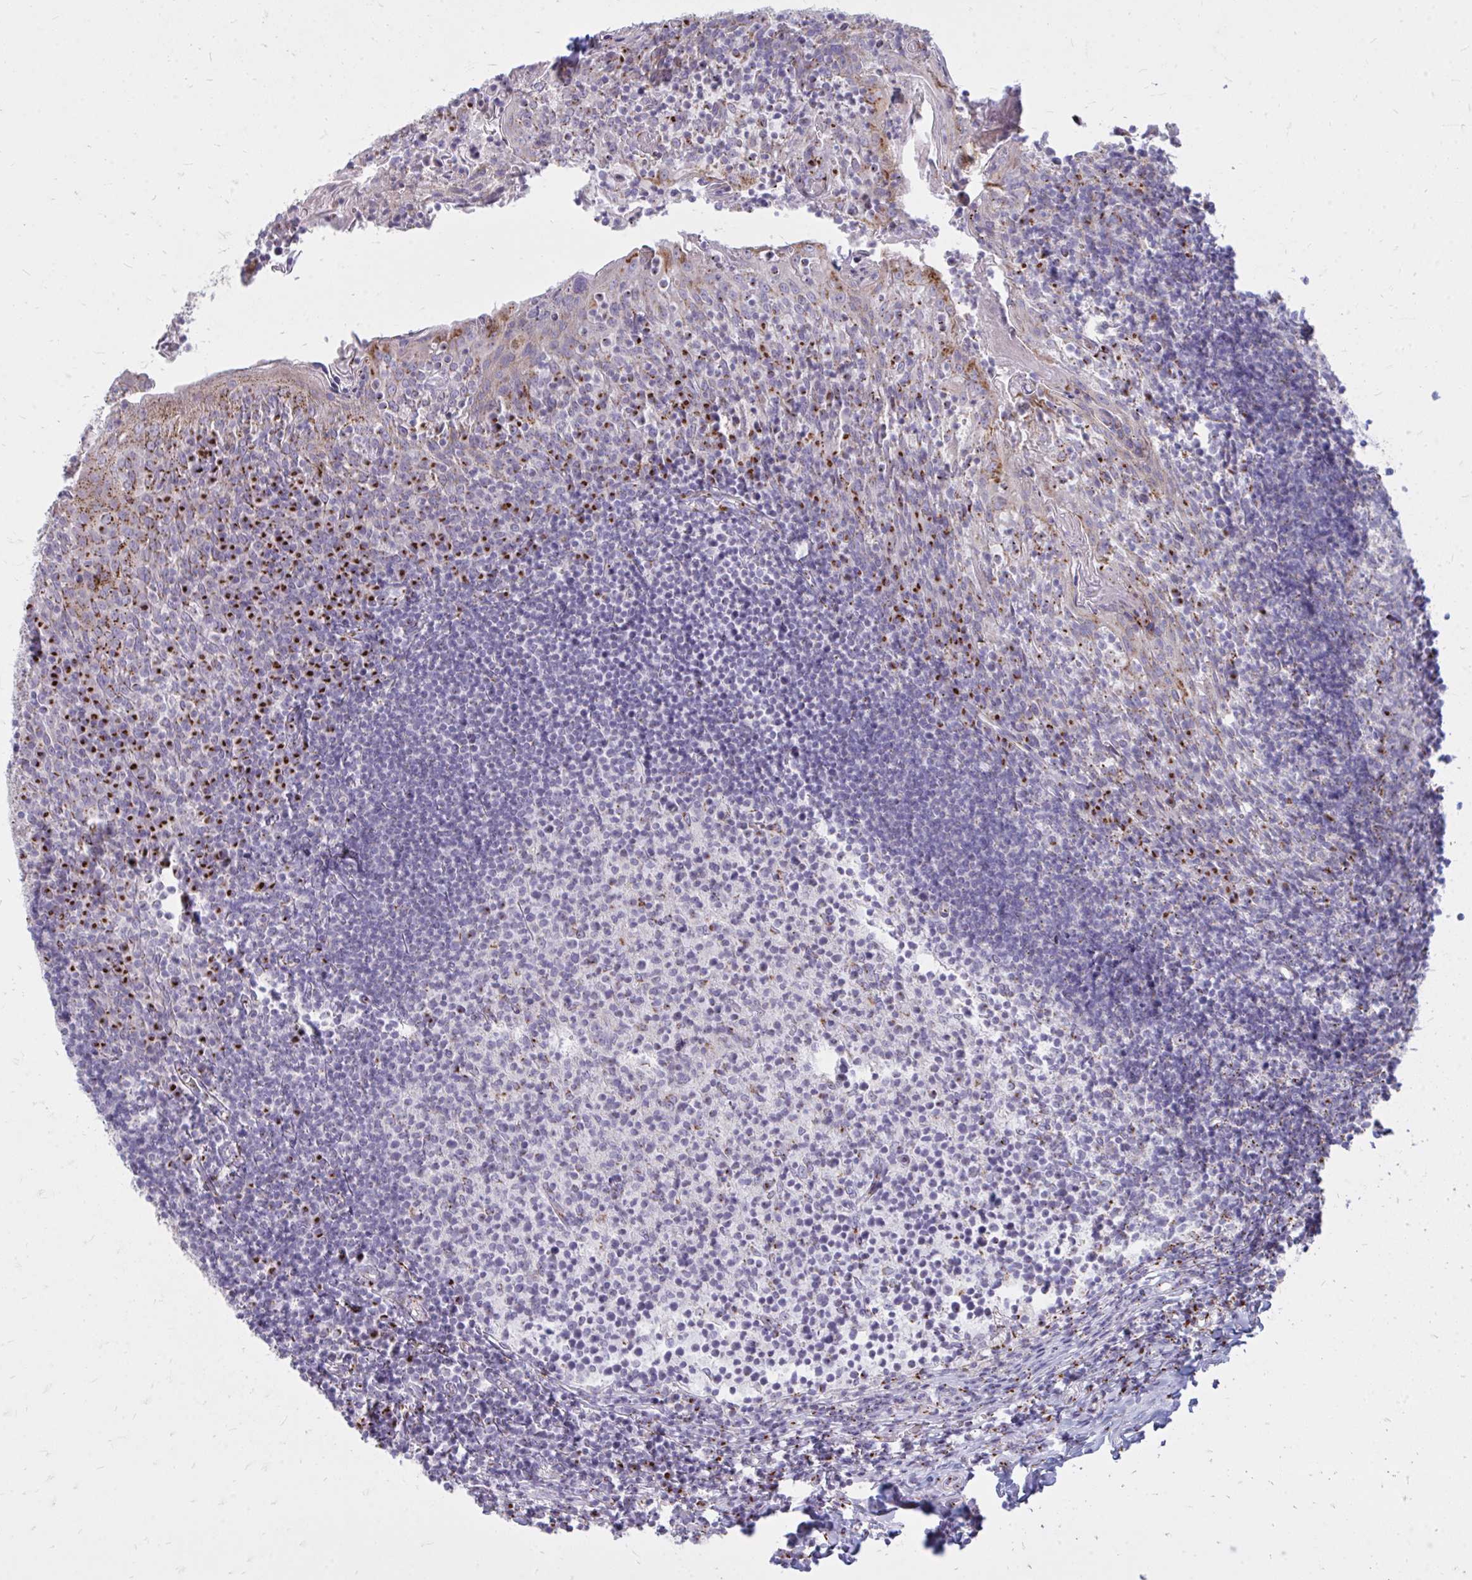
{"staining": {"intensity": "moderate", "quantity": "25%-75%", "location": "cytoplasmic/membranous"}, "tissue": "tonsil", "cell_type": "Germinal center cells", "image_type": "normal", "snomed": [{"axis": "morphology", "description": "Normal tissue, NOS"}, {"axis": "topography", "description": "Tonsil"}], "caption": "An immunohistochemistry micrograph of normal tissue is shown. Protein staining in brown labels moderate cytoplasmic/membranous positivity in tonsil within germinal center cells.", "gene": "RAB6A", "patient": {"sex": "female", "age": 10}}